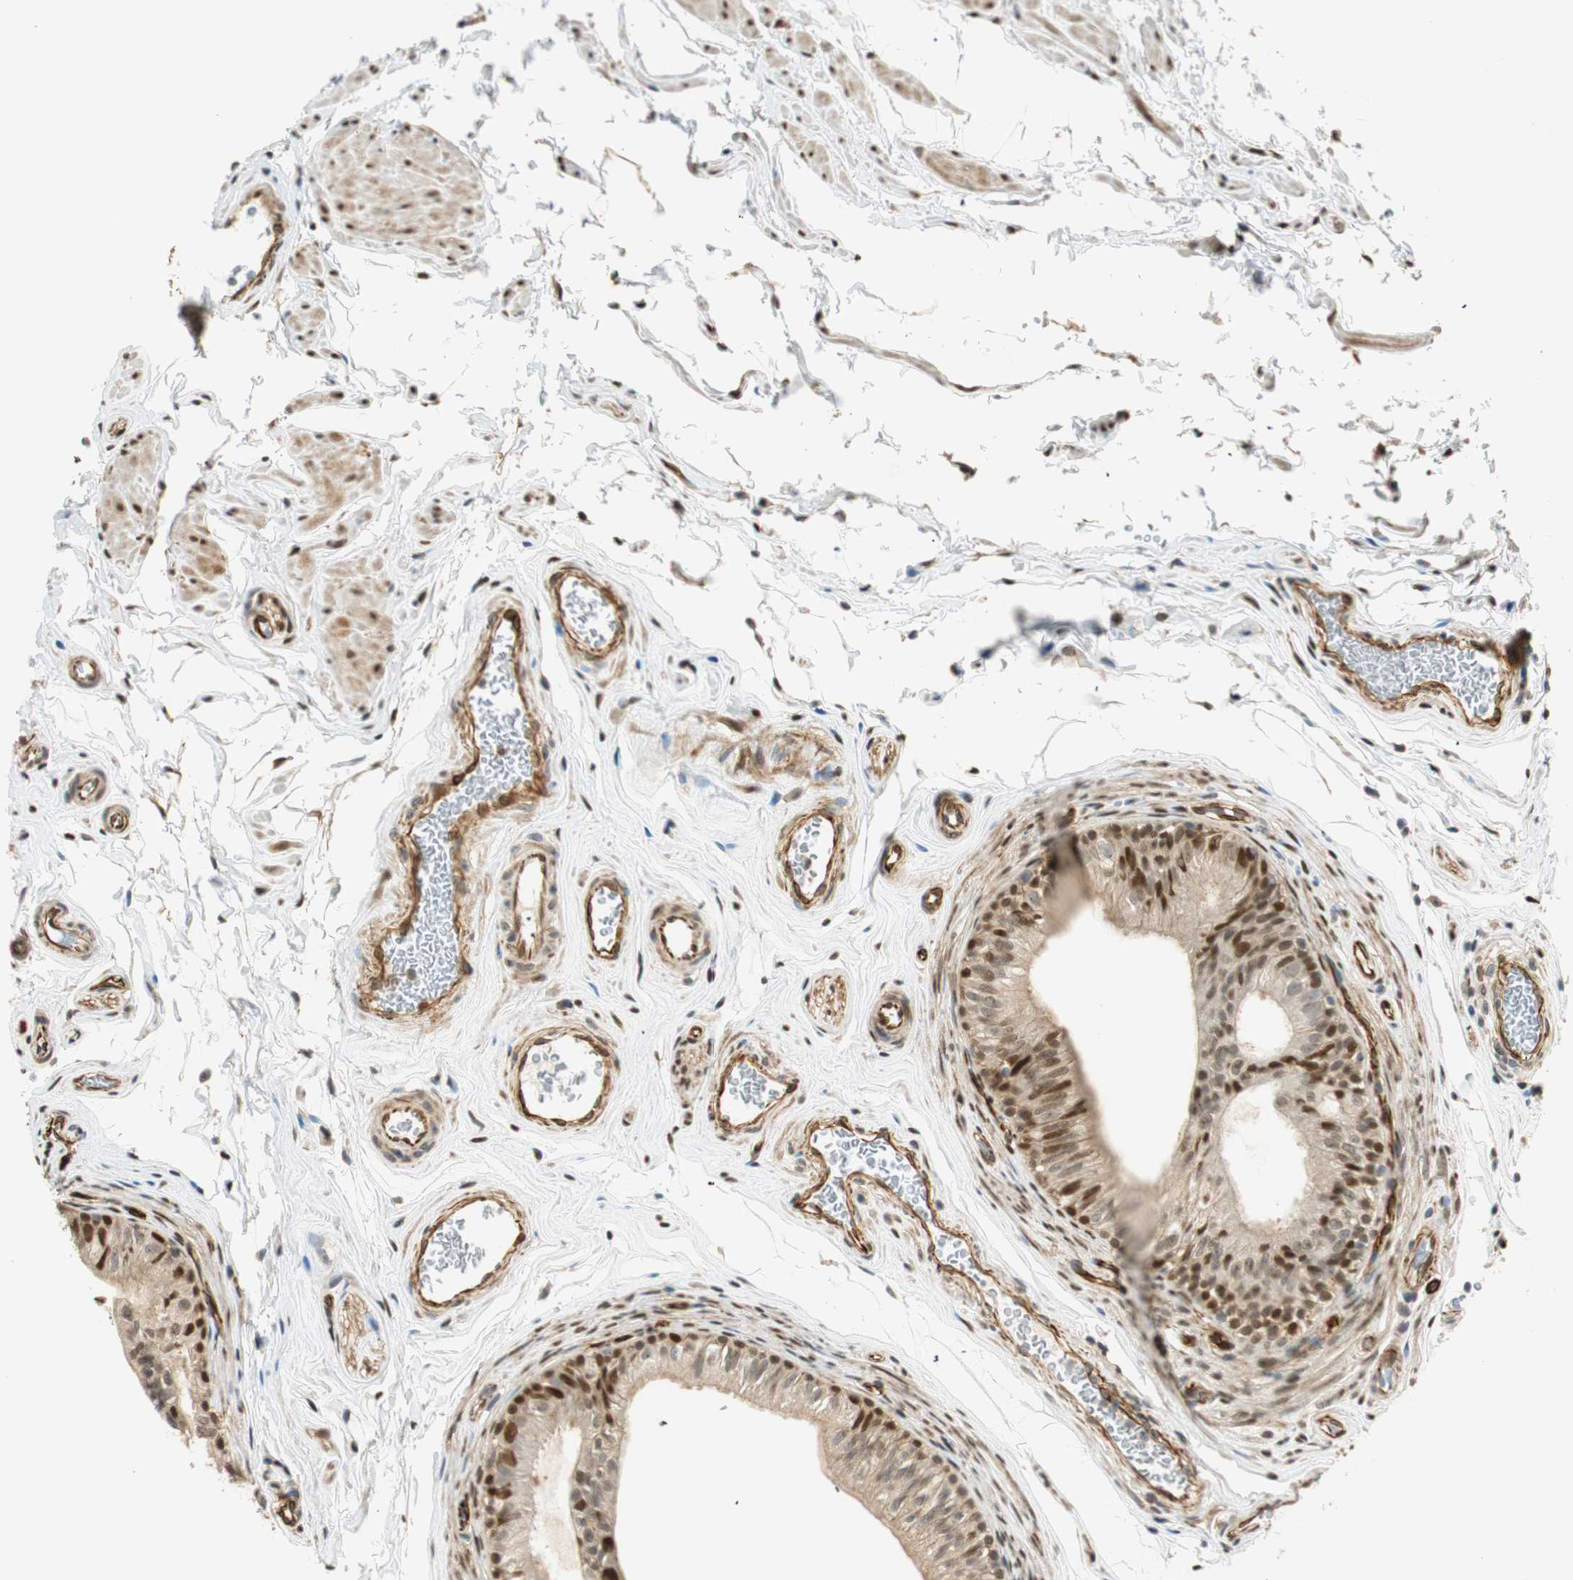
{"staining": {"intensity": "moderate", "quantity": "25%-75%", "location": "cytoplasmic/membranous,nuclear"}, "tissue": "epididymis", "cell_type": "Glandular cells", "image_type": "normal", "snomed": [{"axis": "morphology", "description": "Normal tissue, NOS"}, {"axis": "topography", "description": "Testis"}, {"axis": "topography", "description": "Epididymis"}], "caption": "Human epididymis stained with a brown dye shows moderate cytoplasmic/membranous,nuclear positive positivity in approximately 25%-75% of glandular cells.", "gene": "NES", "patient": {"sex": "male", "age": 36}}